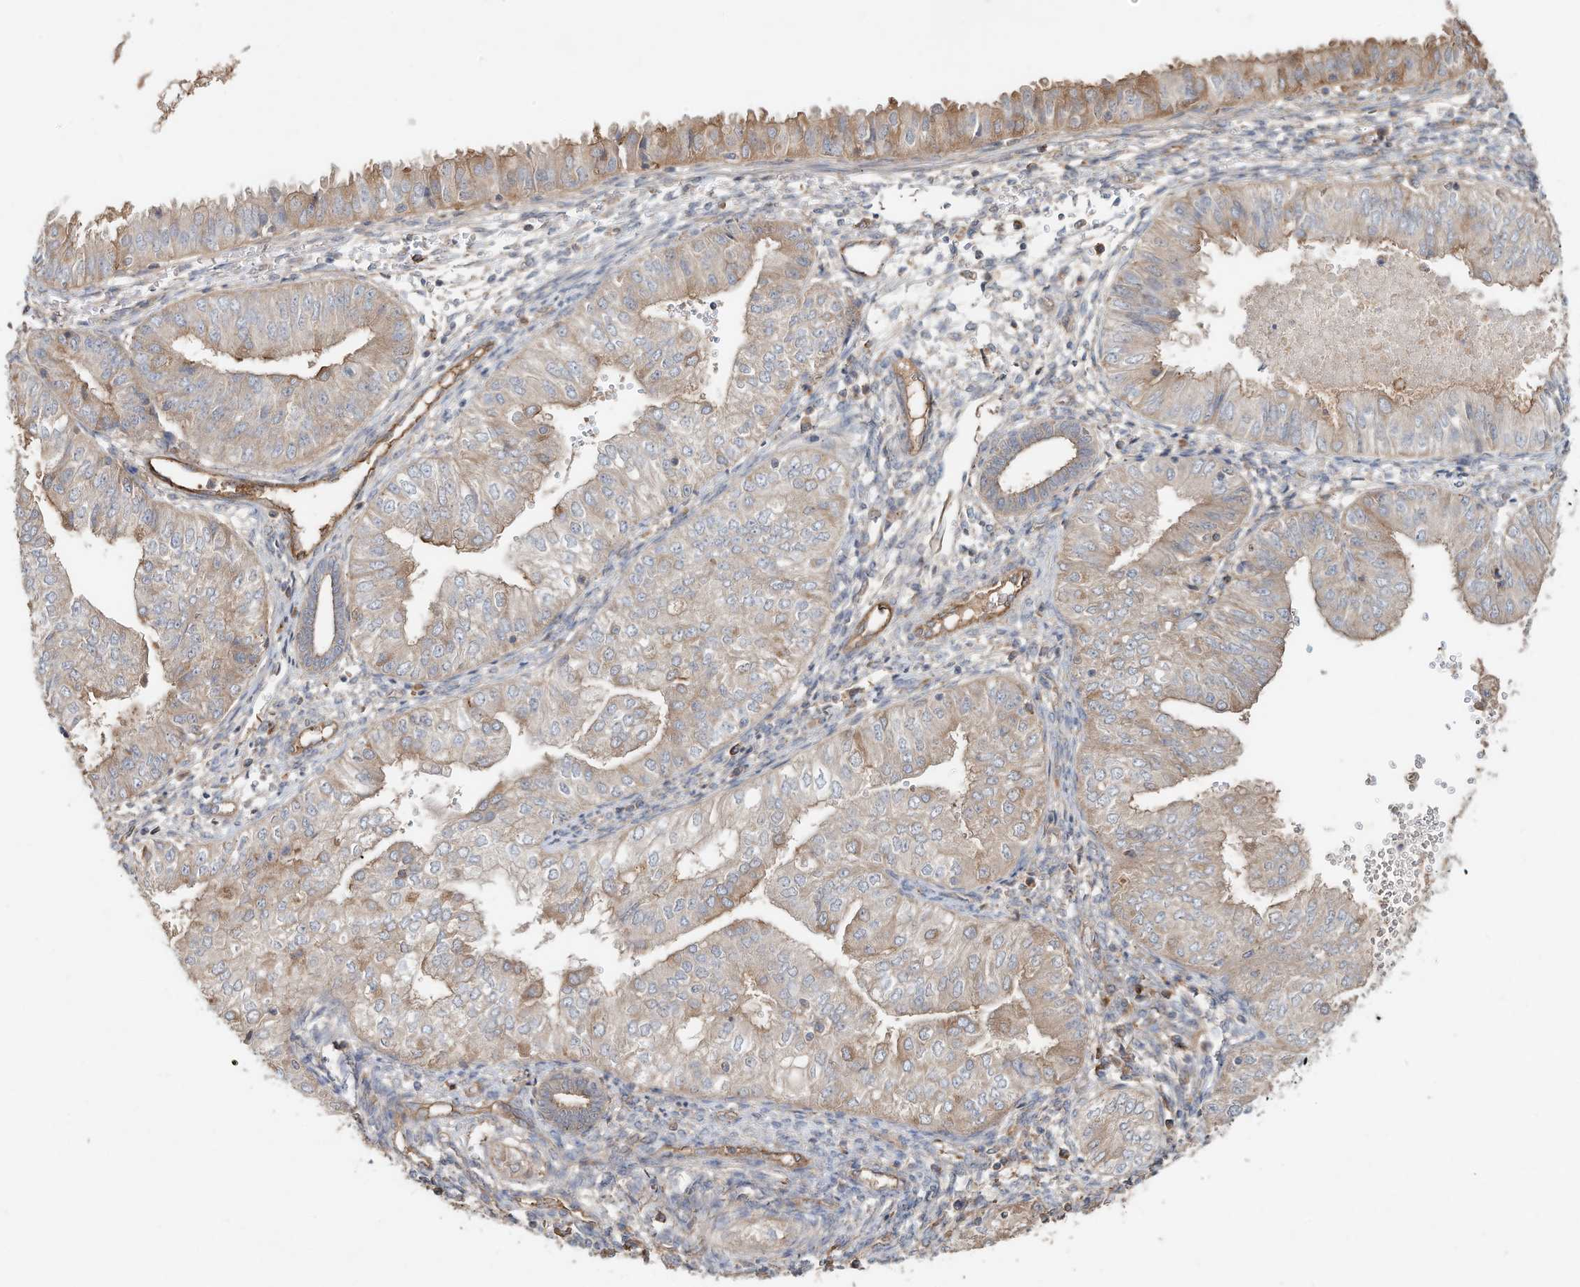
{"staining": {"intensity": "moderate", "quantity": "<25%", "location": "cytoplasmic/membranous"}, "tissue": "endometrial cancer", "cell_type": "Tumor cells", "image_type": "cancer", "snomed": [{"axis": "morphology", "description": "Normal tissue, NOS"}, {"axis": "morphology", "description": "Adenocarcinoma, NOS"}, {"axis": "topography", "description": "Endometrium"}], "caption": "Tumor cells reveal low levels of moderate cytoplasmic/membranous expression in approximately <25% of cells in endometrial cancer.", "gene": "HTR5A", "patient": {"sex": "female", "age": 53}}